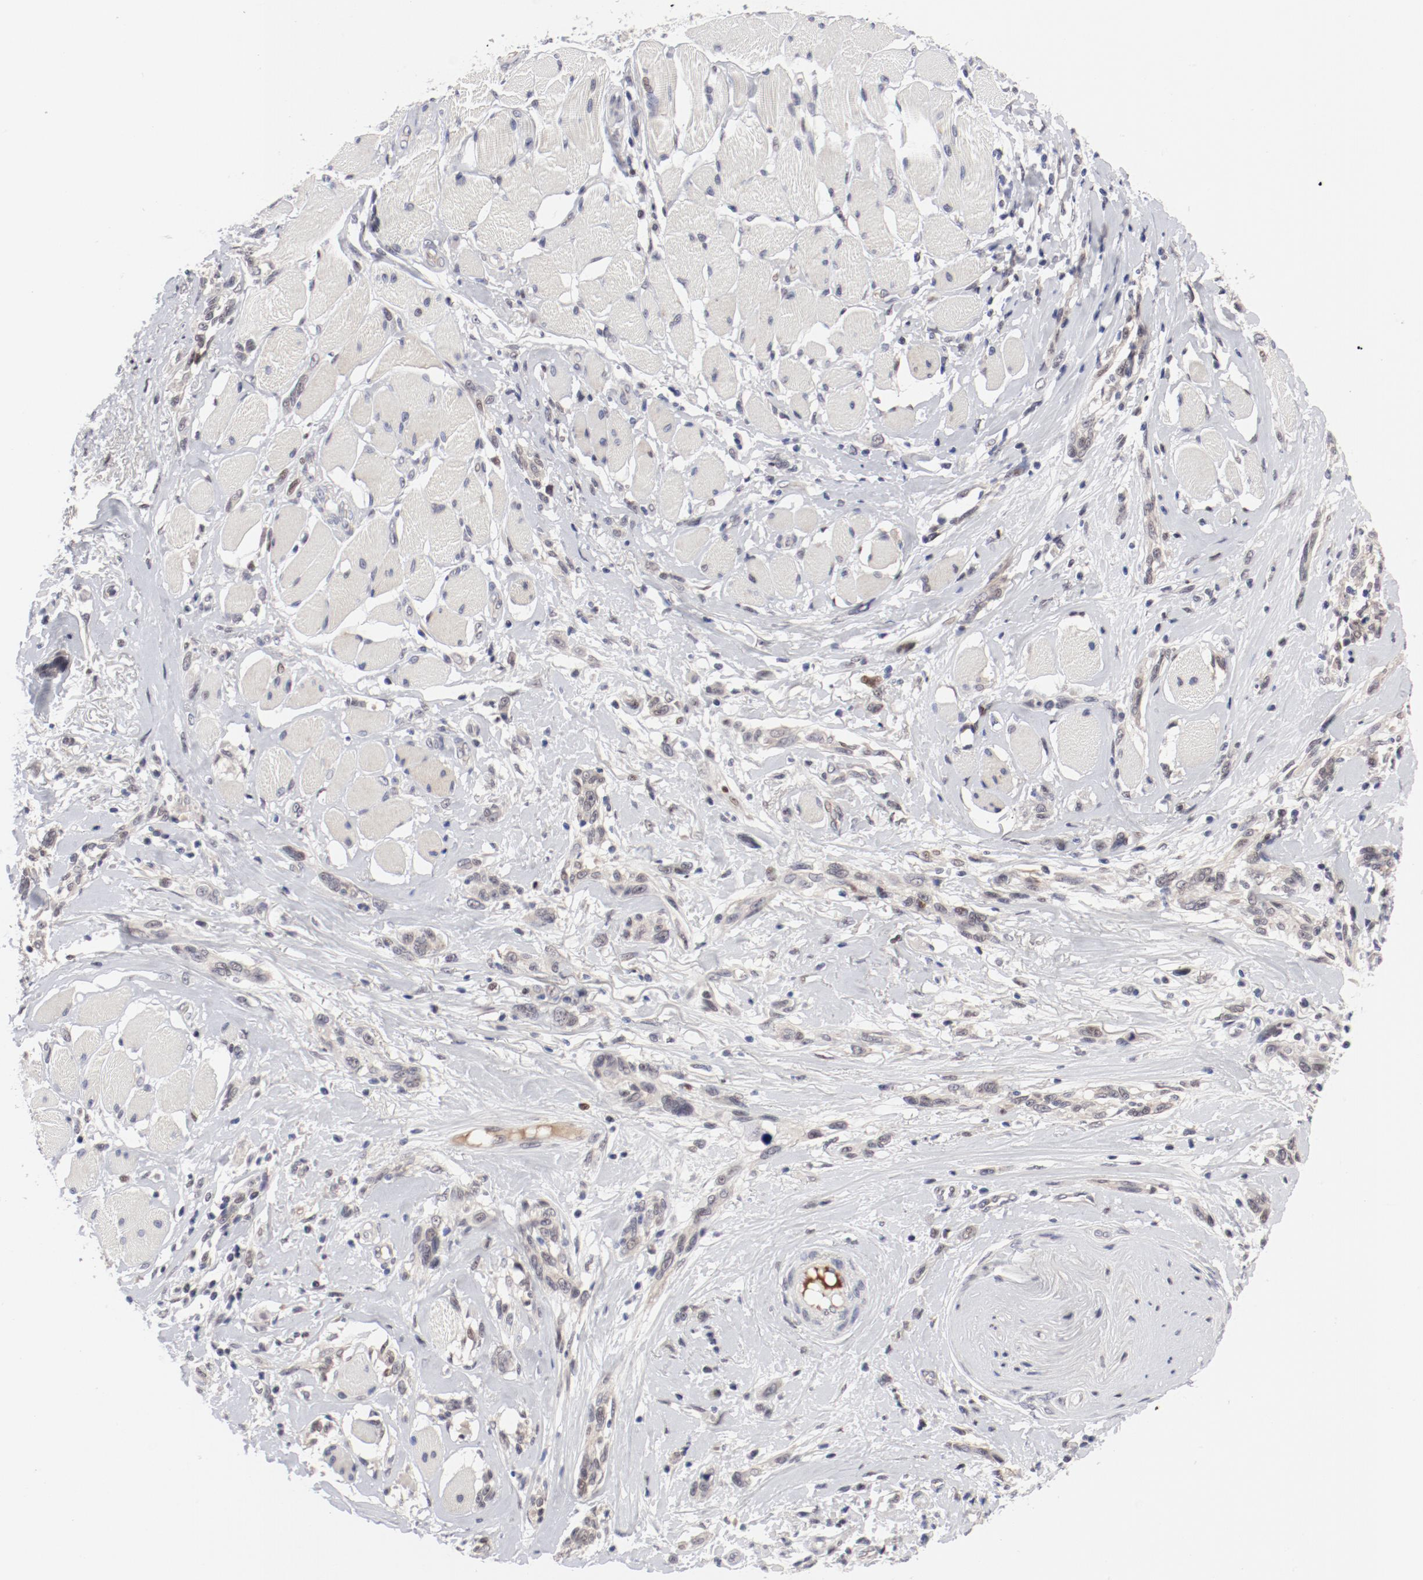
{"staining": {"intensity": "negative", "quantity": "none", "location": "none"}, "tissue": "melanoma", "cell_type": "Tumor cells", "image_type": "cancer", "snomed": [{"axis": "morphology", "description": "Malignant melanoma, NOS"}, {"axis": "topography", "description": "Skin"}], "caption": "Tumor cells show no significant protein positivity in malignant melanoma.", "gene": "FSCB", "patient": {"sex": "male", "age": 91}}